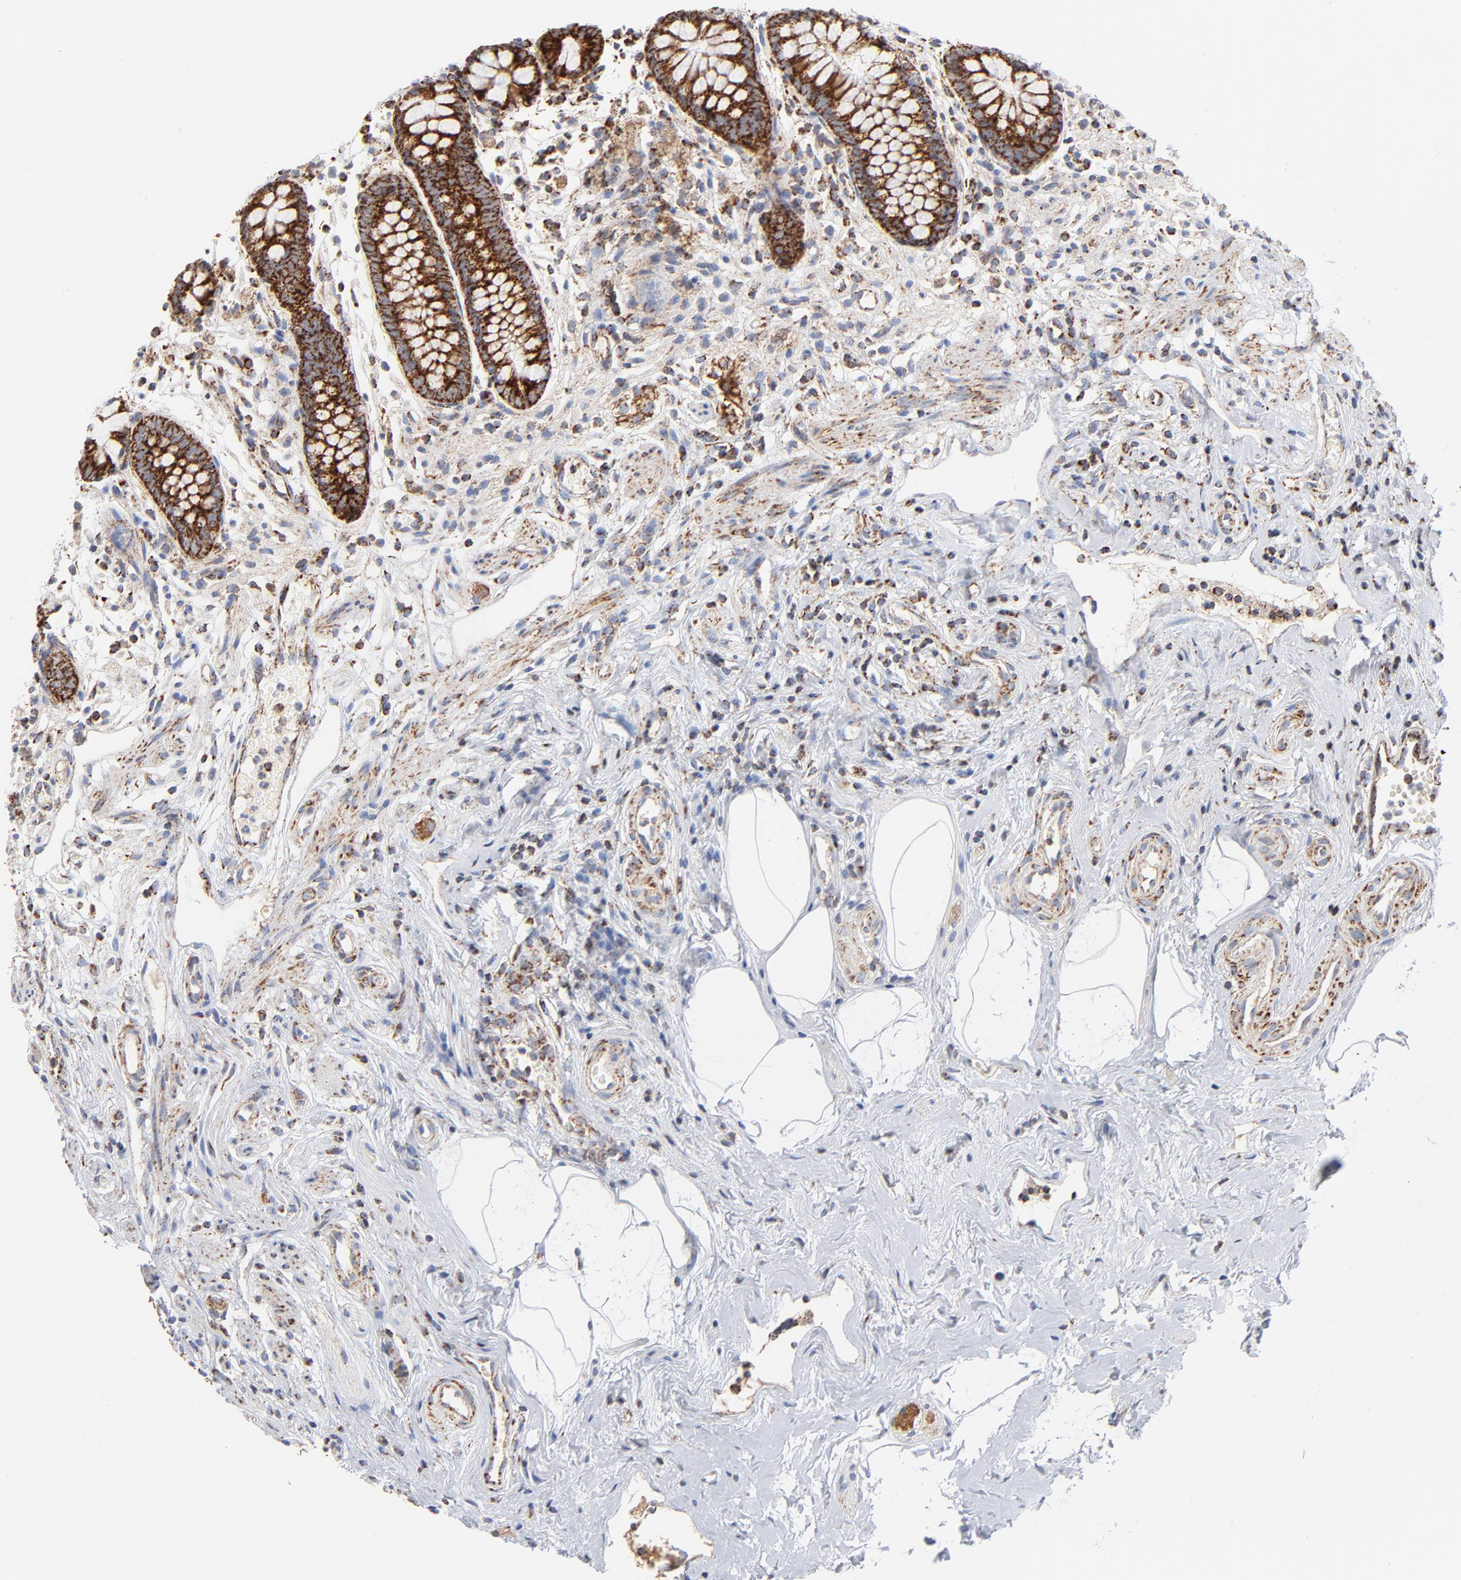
{"staining": {"intensity": "strong", "quantity": ">75%", "location": "cytoplasmic/membranous"}, "tissue": "appendix", "cell_type": "Glandular cells", "image_type": "normal", "snomed": [{"axis": "morphology", "description": "Normal tissue, NOS"}, {"axis": "topography", "description": "Appendix"}], "caption": "Protein staining exhibits strong cytoplasmic/membranous expression in about >75% of glandular cells in normal appendix. (DAB (3,3'-diaminobenzidine) IHC, brown staining for protein, blue staining for nuclei).", "gene": "DIABLO", "patient": {"sex": "male", "age": 38}}